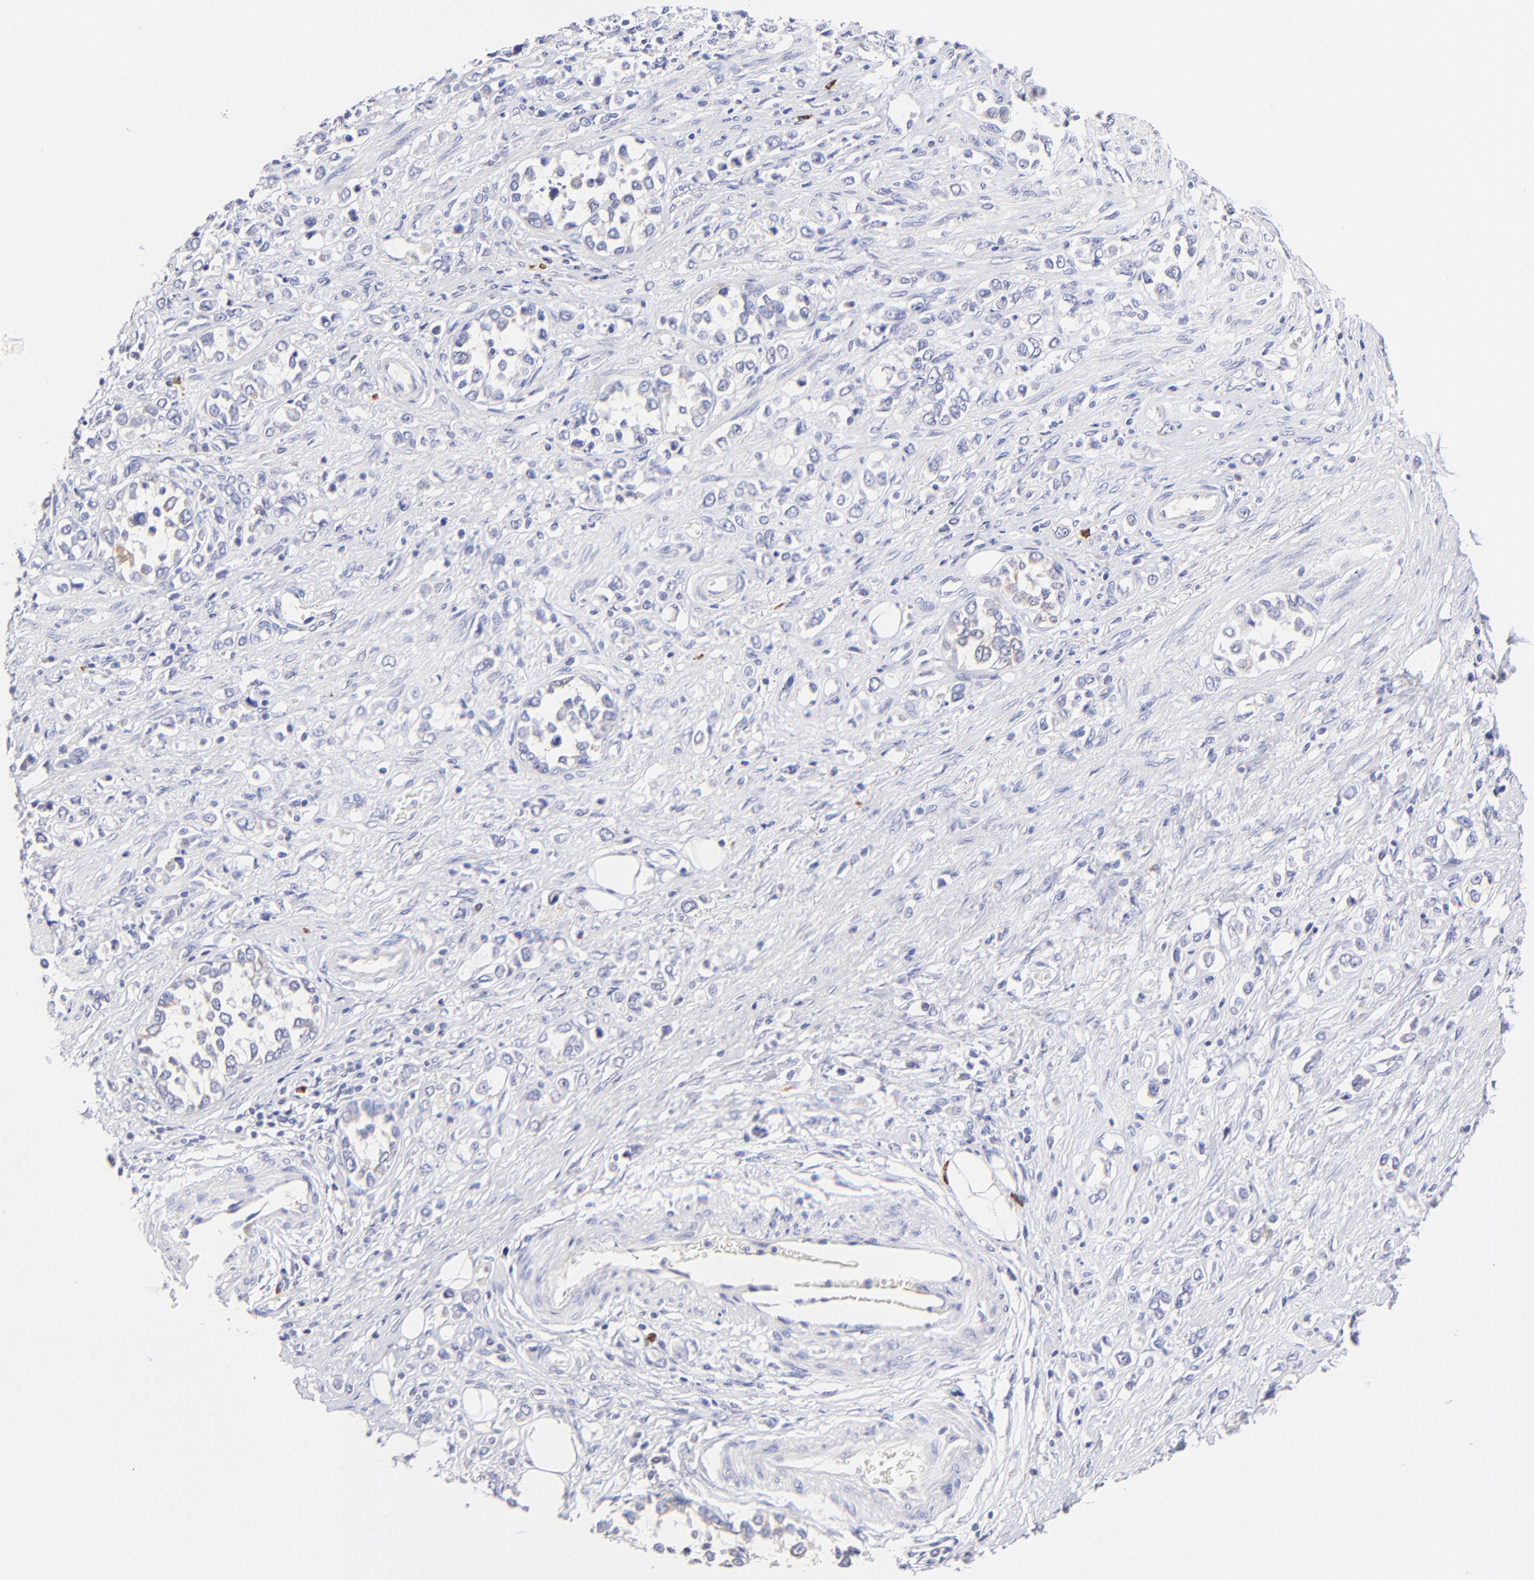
{"staining": {"intensity": "negative", "quantity": "none", "location": "none"}, "tissue": "stomach cancer", "cell_type": "Tumor cells", "image_type": "cancer", "snomed": [{"axis": "morphology", "description": "Adenocarcinoma, NOS"}, {"axis": "topography", "description": "Stomach, upper"}], "caption": "Immunohistochemistry photomicrograph of neoplastic tissue: adenocarcinoma (stomach) stained with DAB reveals no significant protein positivity in tumor cells. (Immunohistochemistry (ihc), brightfield microscopy, high magnification).", "gene": "ASB9", "patient": {"sex": "male", "age": 76}}